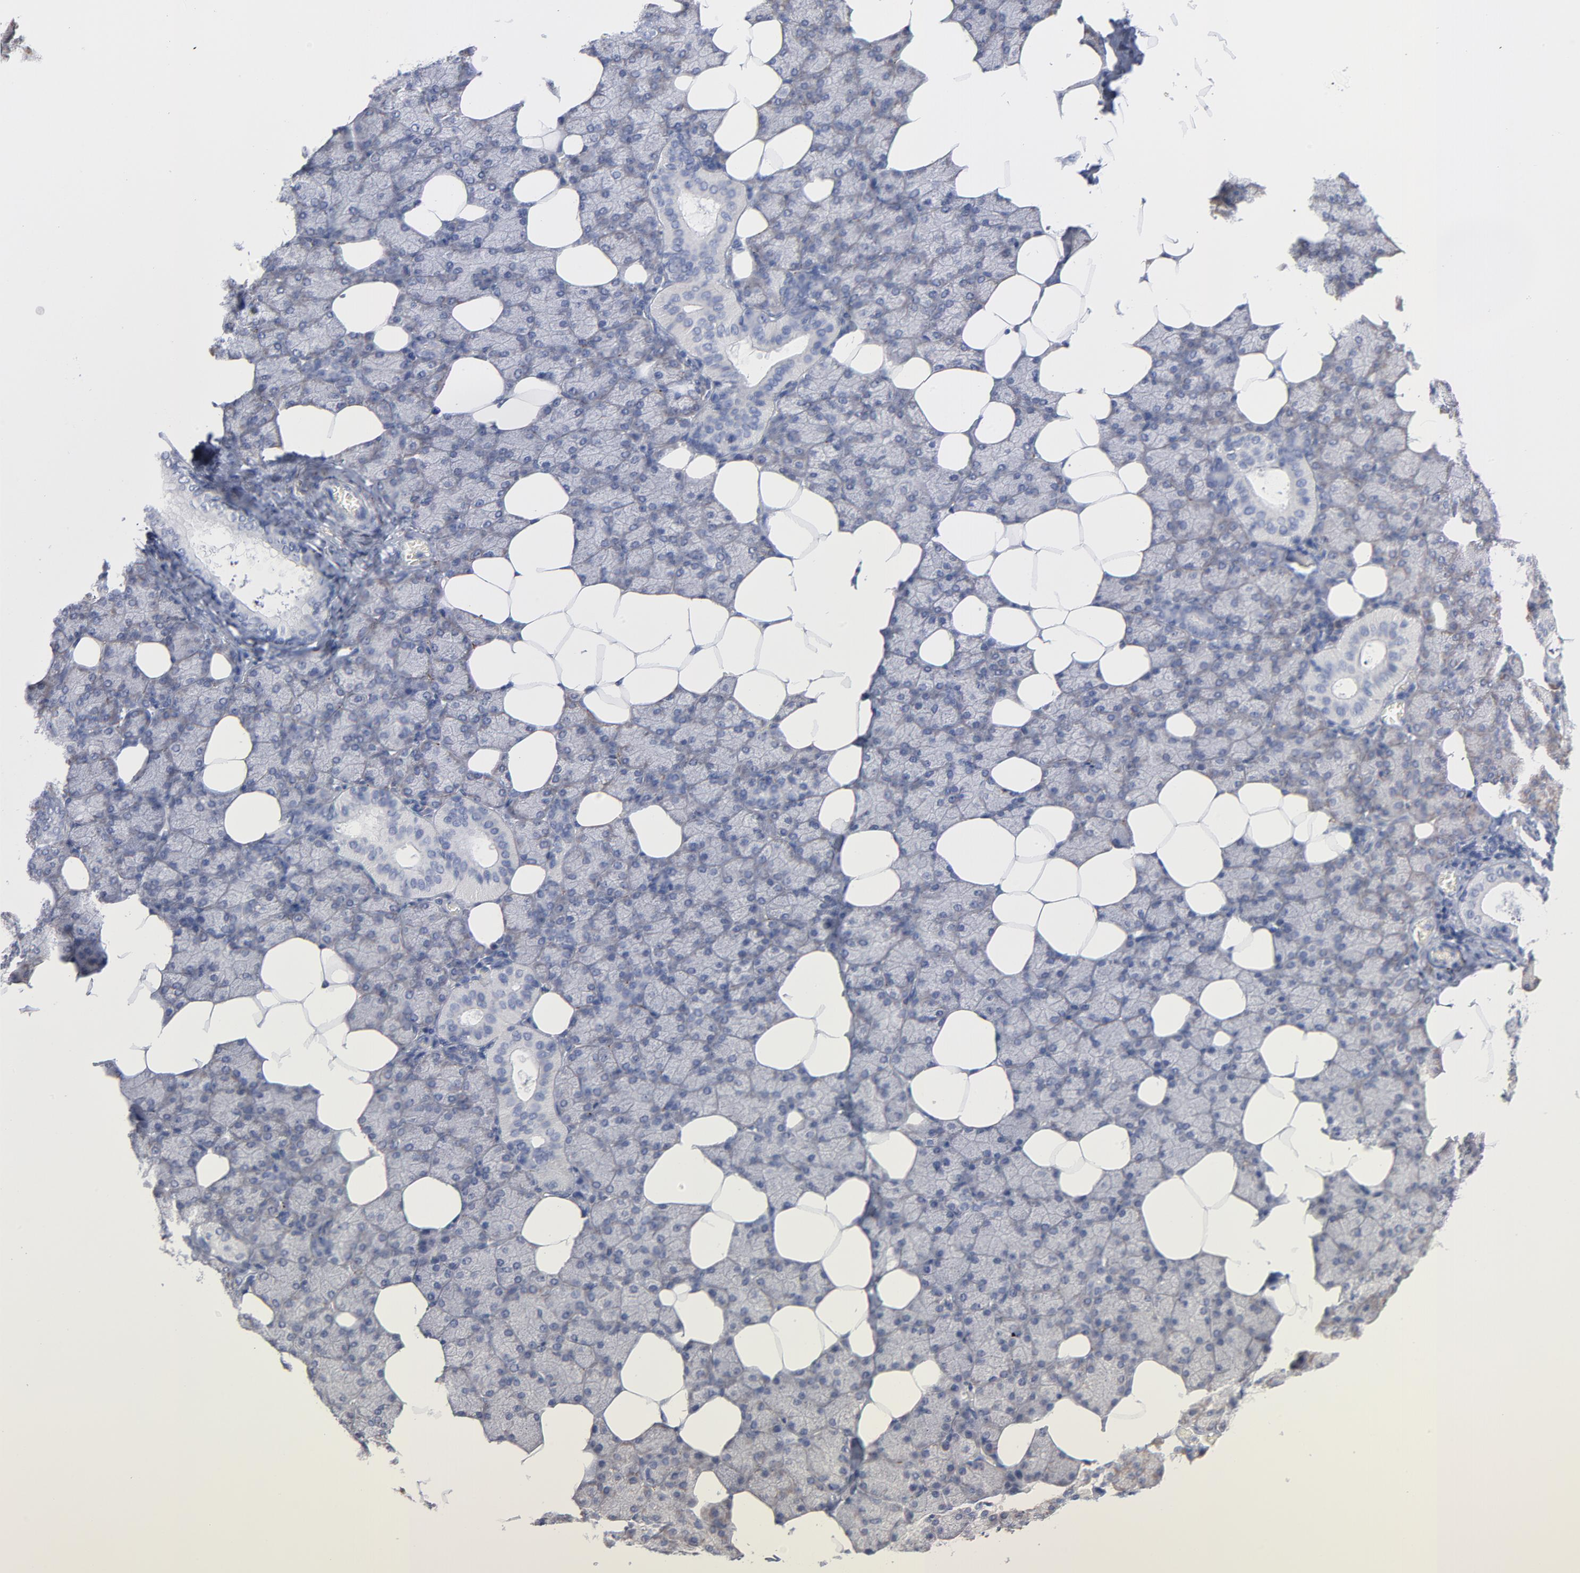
{"staining": {"intensity": "weak", "quantity": "25%-75%", "location": "cytoplasmic/membranous"}, "tissue": "salivary gland", "cell_type": "Glandular cells", "image_type": "normal", "snomed": [{"axis": "morphology", "description": "Normal tissue, NOS"}, {"axis": "topography", "description": "Lymph node"}, {"axis": "topography", "description": "Salivary gland"}], "caption": "High-magnification brightfield microscopy of normal salivary gland stained with DAB (brown) and counterstained with hematoxylin (blue). glandular cells exhibit weak cytoplasmic/membranous expression is identified in approximately25%-75% of cells. (DAB IHC with brightfield microscopy, high magnification).", "gene": "CPE", "patient": {"sex": "male", "age": 8}}